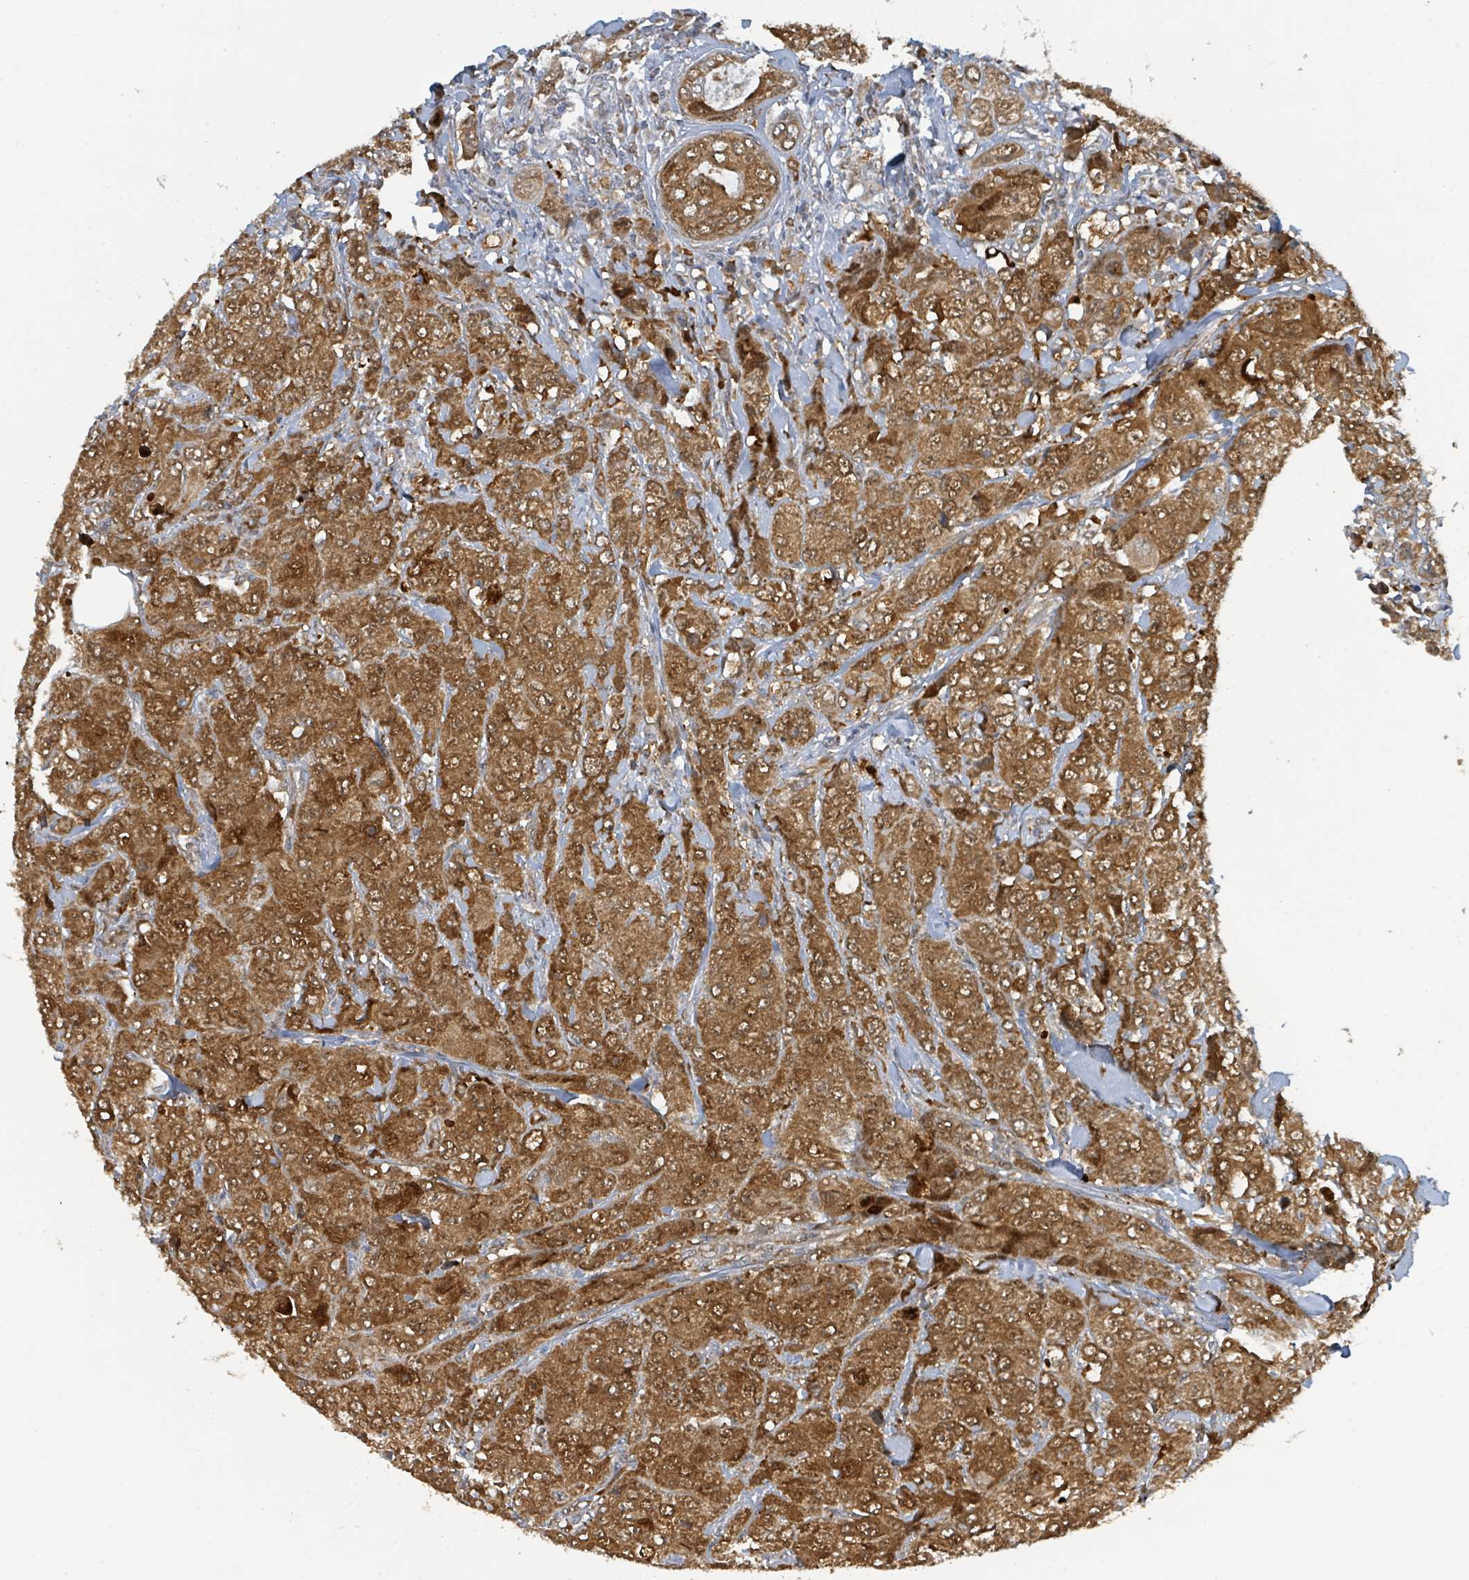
{"staining": {"intensity": "moderate", "quantity": ">75%", "location": "cytoplasmic/membranous,nuclear"}, "tissue": "breast cancer", "cell_type": "Tumor cells", "image_type": "cancer", "snomed": [{"axis": "morphology", "description": "Duct carcinoma"}, {"axis": "topography", "description": "Breast"}], "caption": "This photomicrograph demonstrates immunohistochemistry staining of intraductal carcinoma (breast), with medium moderate cytoplasmic/membranous and nuclear expression in about >75% of tumor cells.", "gene": "PSMB7", "patient": {"sex": "female", "age": 43}}